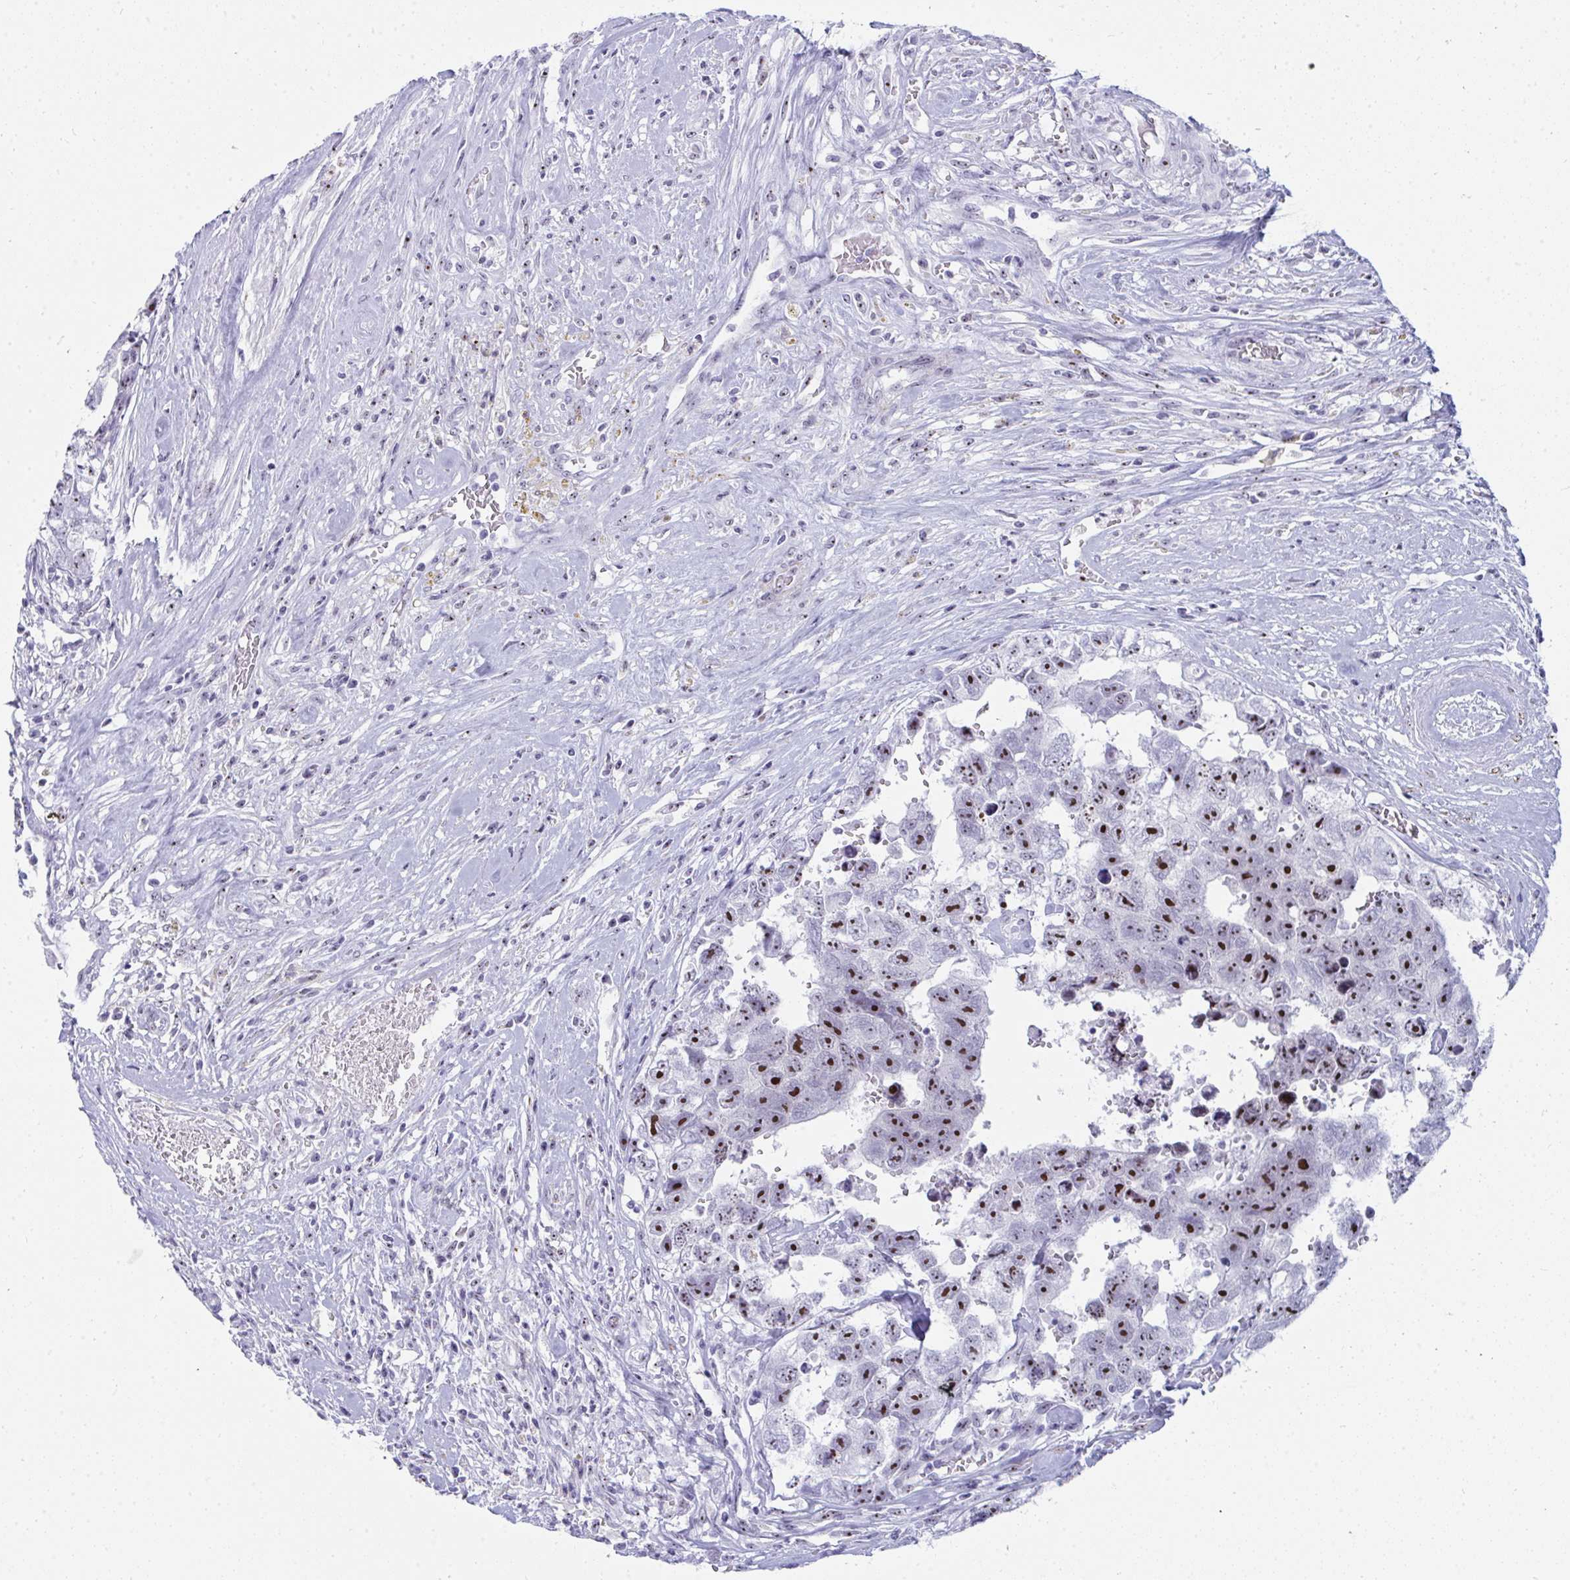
{"staining": {"intensity": "strong", "quantity": ">75%", "location": "nuclear"}, "tissue": "testis cancer", "cell_type": "Tumor cells", "image_type": "cancer", "snomed": [{"axis": "morphology", "description": "Carcinoma, Embryonal, NOS"}, {"axis": "topography", "description": "Testis"}], "caption": "A micrograph of embryonal carcinoma (testis) stained for a protein demonstrates strong nuclear brown staining in tumor cells.", "gene": "NOP10", "patient": {"sex": "male", "age": 22}}